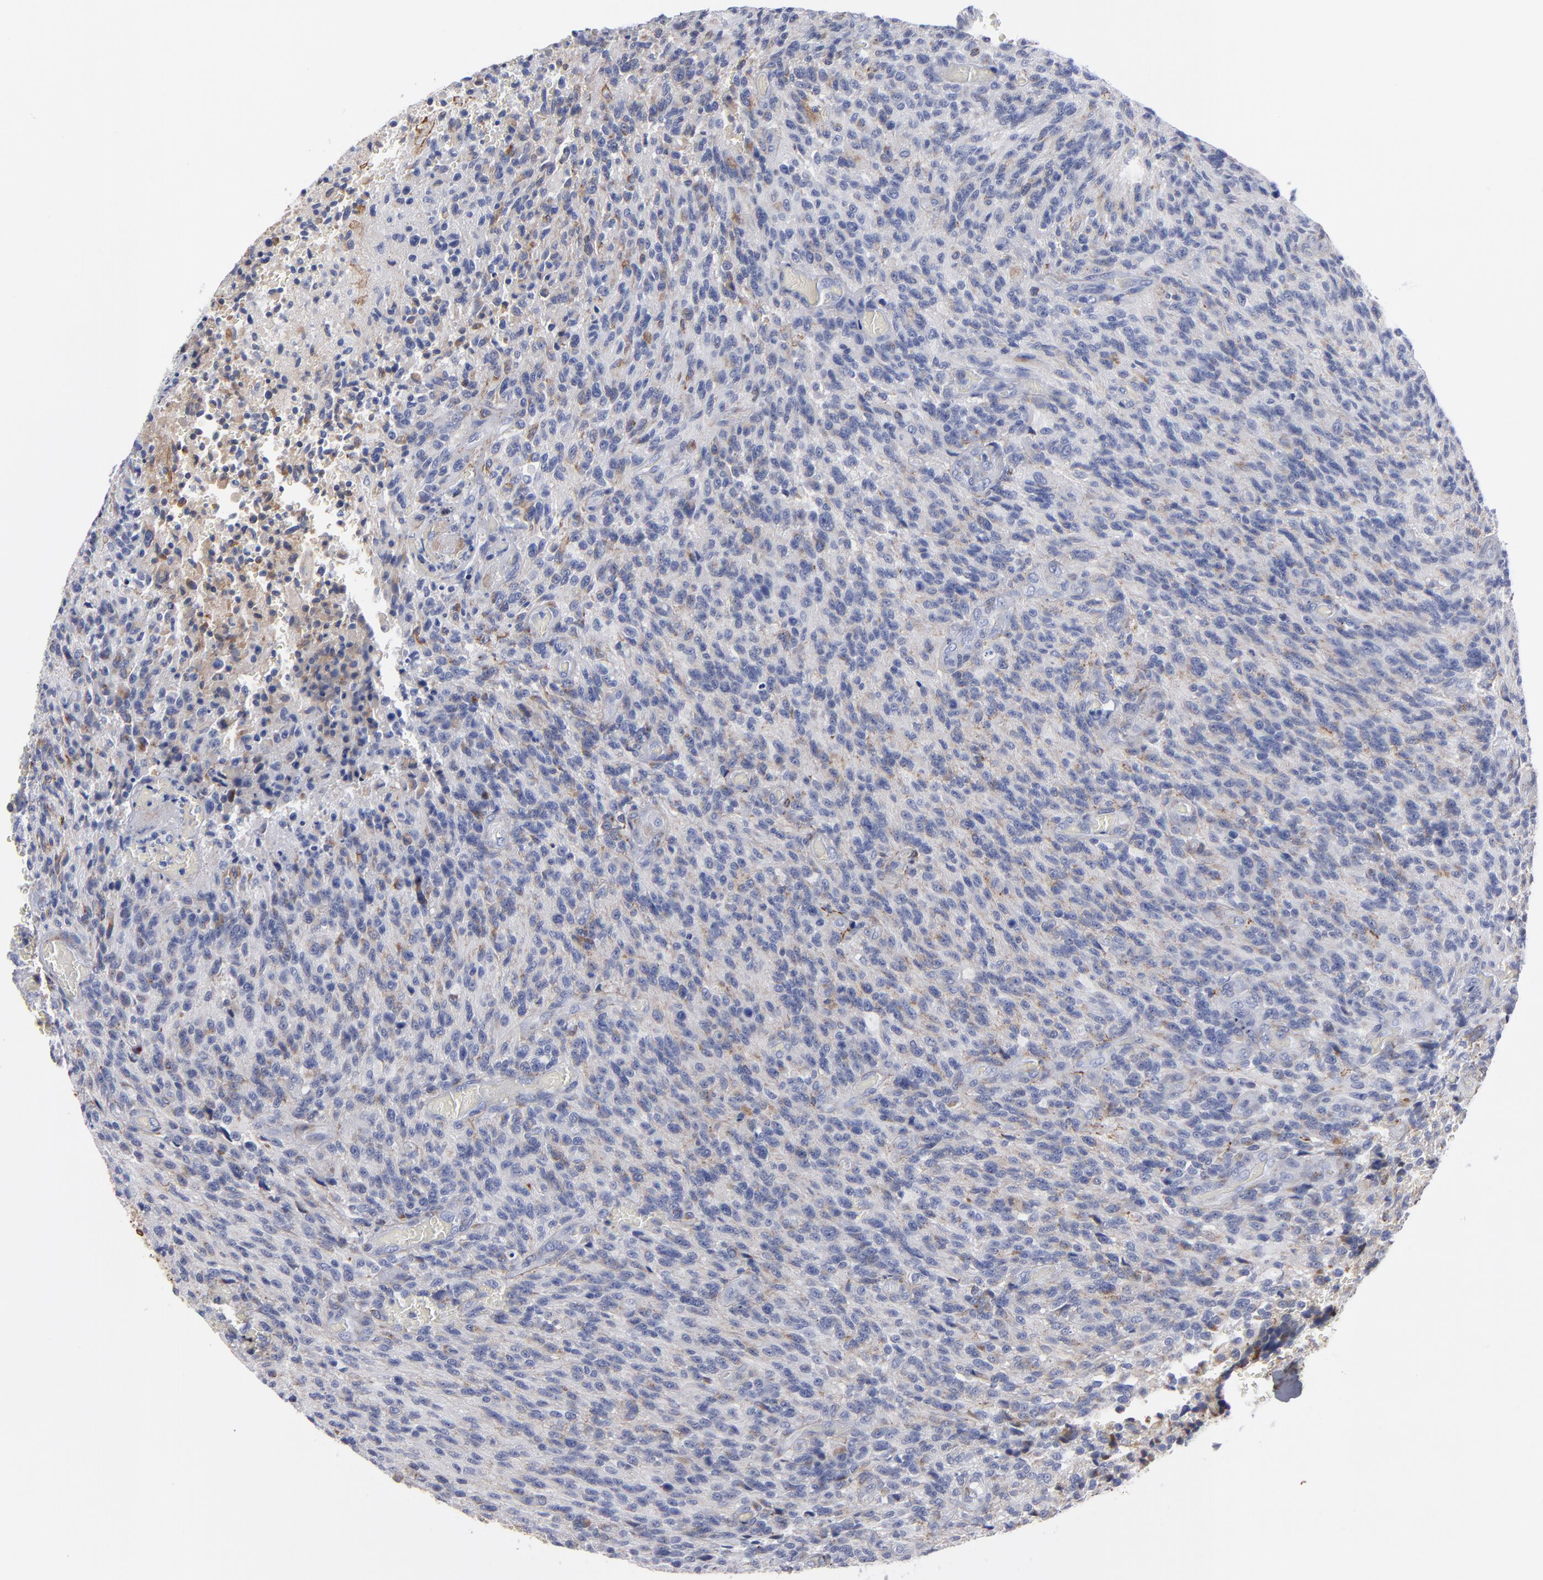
{"staining": {"intensity": "negative", "quantity": "none", "location": "none"}, "tissue": "glioma", "cell_type": "Tumor cells", "image_type": "cancer", "snomed": [{"axis": "morphology", "description": "Normal tissue, NOS"}, {"axis": "morphology", "description": "Glioma, malignant, High grade"}, {"axis": "topography", "description": "Cerebral cortex"}], "caption": "Glioma was stained to show a protein in brown. There is no significant expression in tumor cells. (Stains: DAB IHC with hematoxylin counter stain, Microscopy: brightfield microscopy at high magnification).", "gene": "EMILIN1", "patient": {"sex": "male", "age": 56}}